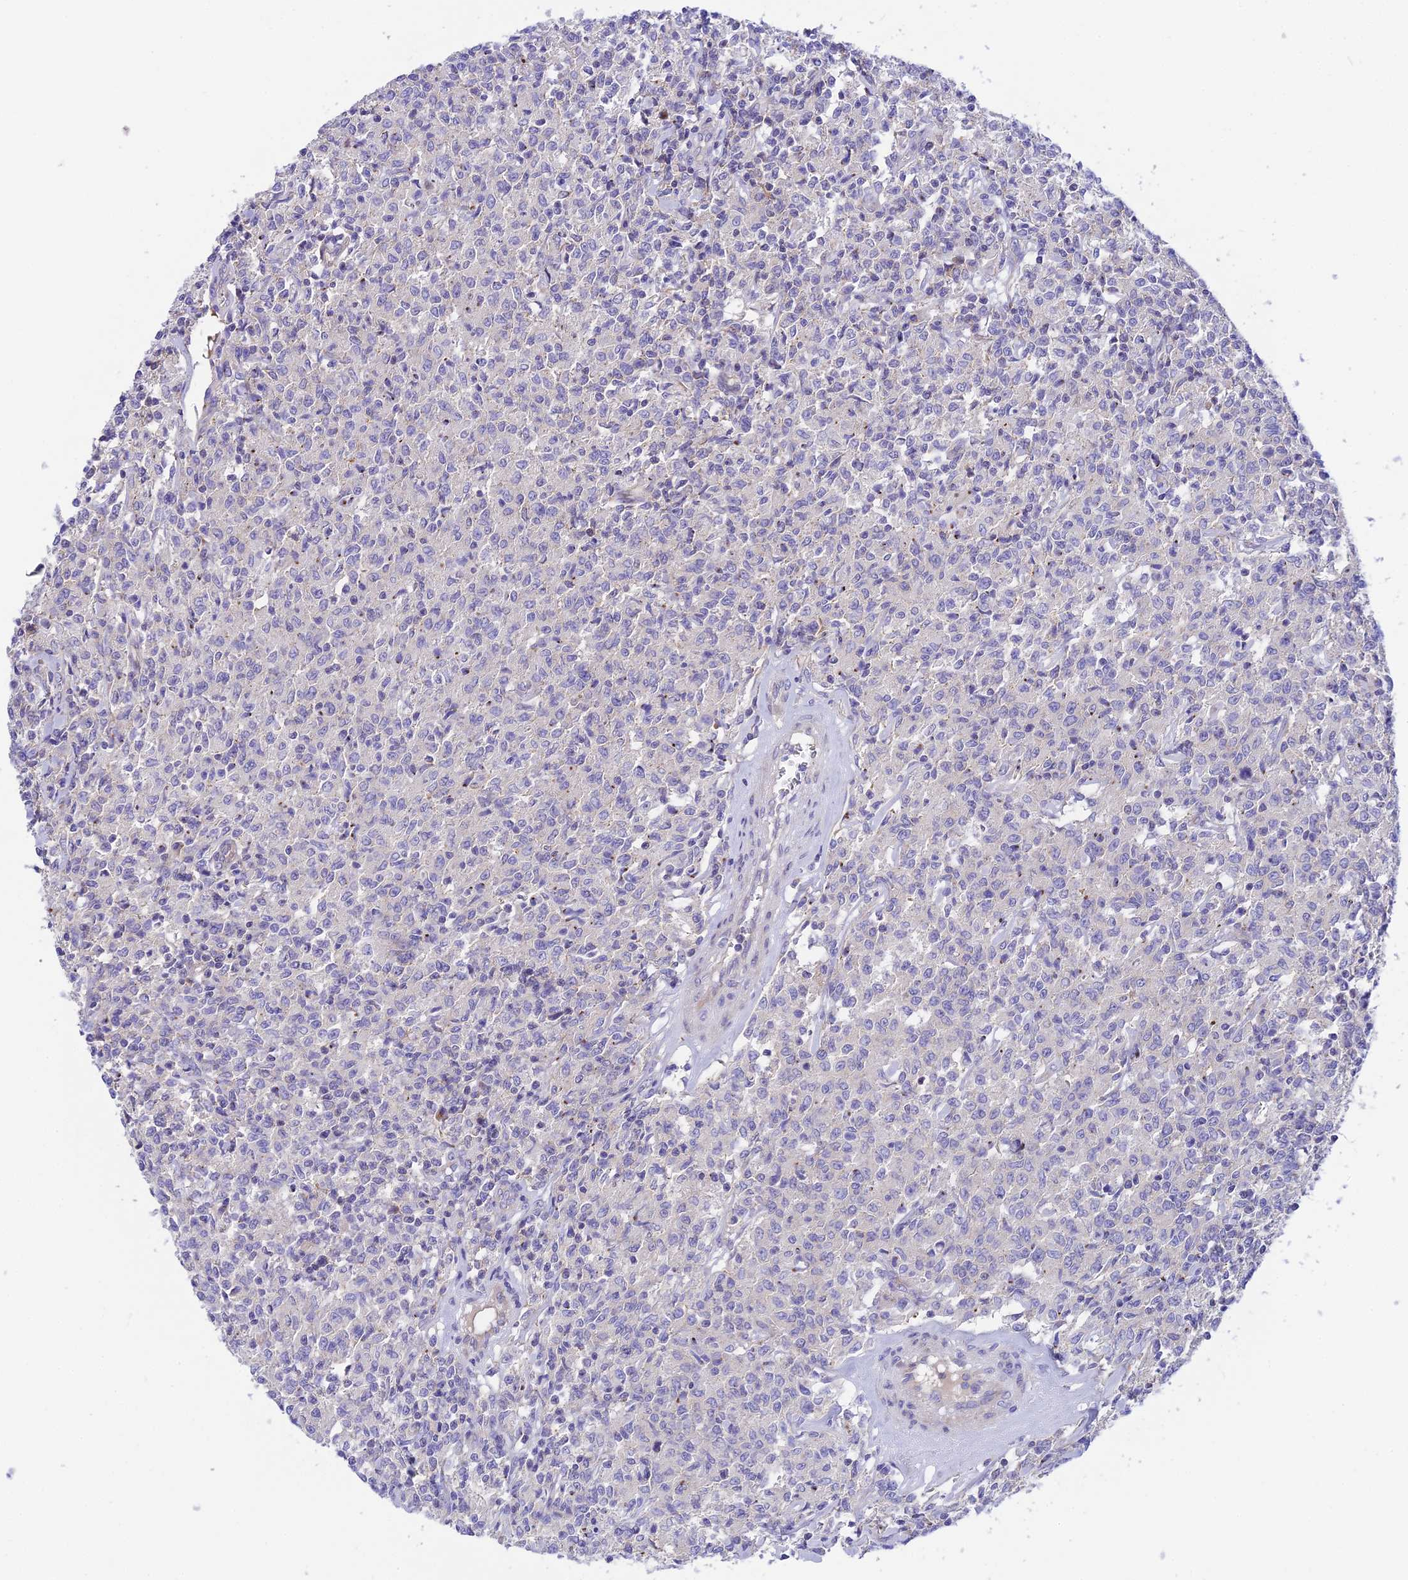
{"staining": {"intensity": "negative", "quantity": "none", "location": "none"}, "tissue": "lymphoma", "cell_type": "Tumor cells", "image_type": "cancer", "snomed": [{"axis": "morphology", "description": "Malignant lymphoma, non-Hodgkin's type, Low grade"}, {"axis": "topography", "description": "Small intestine"}], "caption": "DAB (3,3'-diaminobenzidine) immunohistochemical staining of lymphoma reveals no significant positivity in tumor cells.", "gene": "CCDC157", "patient": {"sex": "female", "age": 59}}